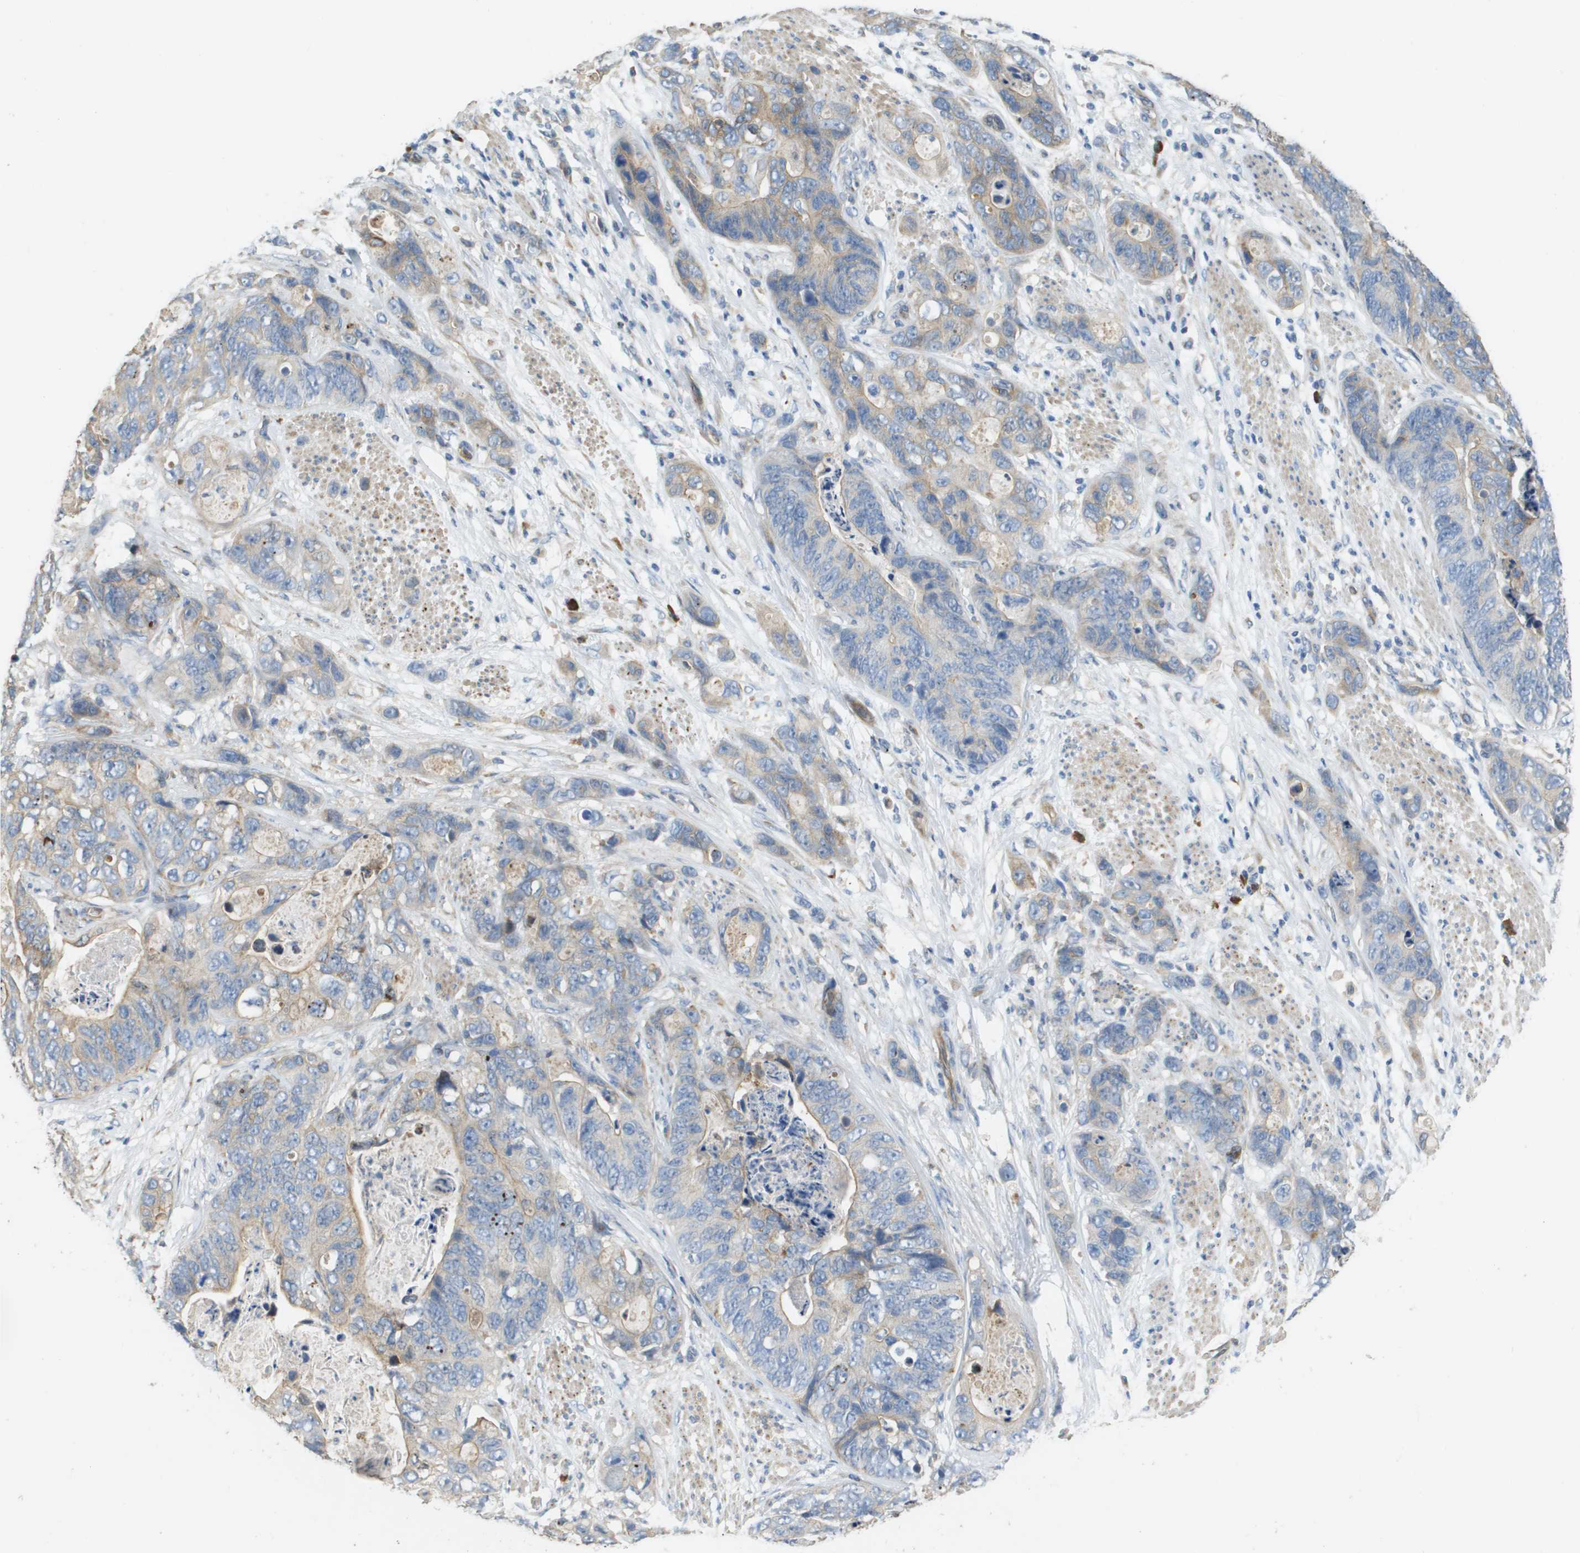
{"staining": {"intensity": "moderate", "quantity": "<25%", "location": "cytoplasmic/membranous"}, "tissue": "stomach cancer", "cell_type": "Tumor cells", "image_type": "cancer", "snomed": [{"axis": "morphology", "description": "Adenocarcinoma, NOS"}, {"axis": "topography", "description": "Stomach"}], "caption": "Stomach adenocarcinoma stained for a protein (brown) demonstrates moderate cytoplasmic/membranous positive expression in about <25% of tumor cells.", "gene": "CASP10", "patient": {"sex": "female", "age": 89}}